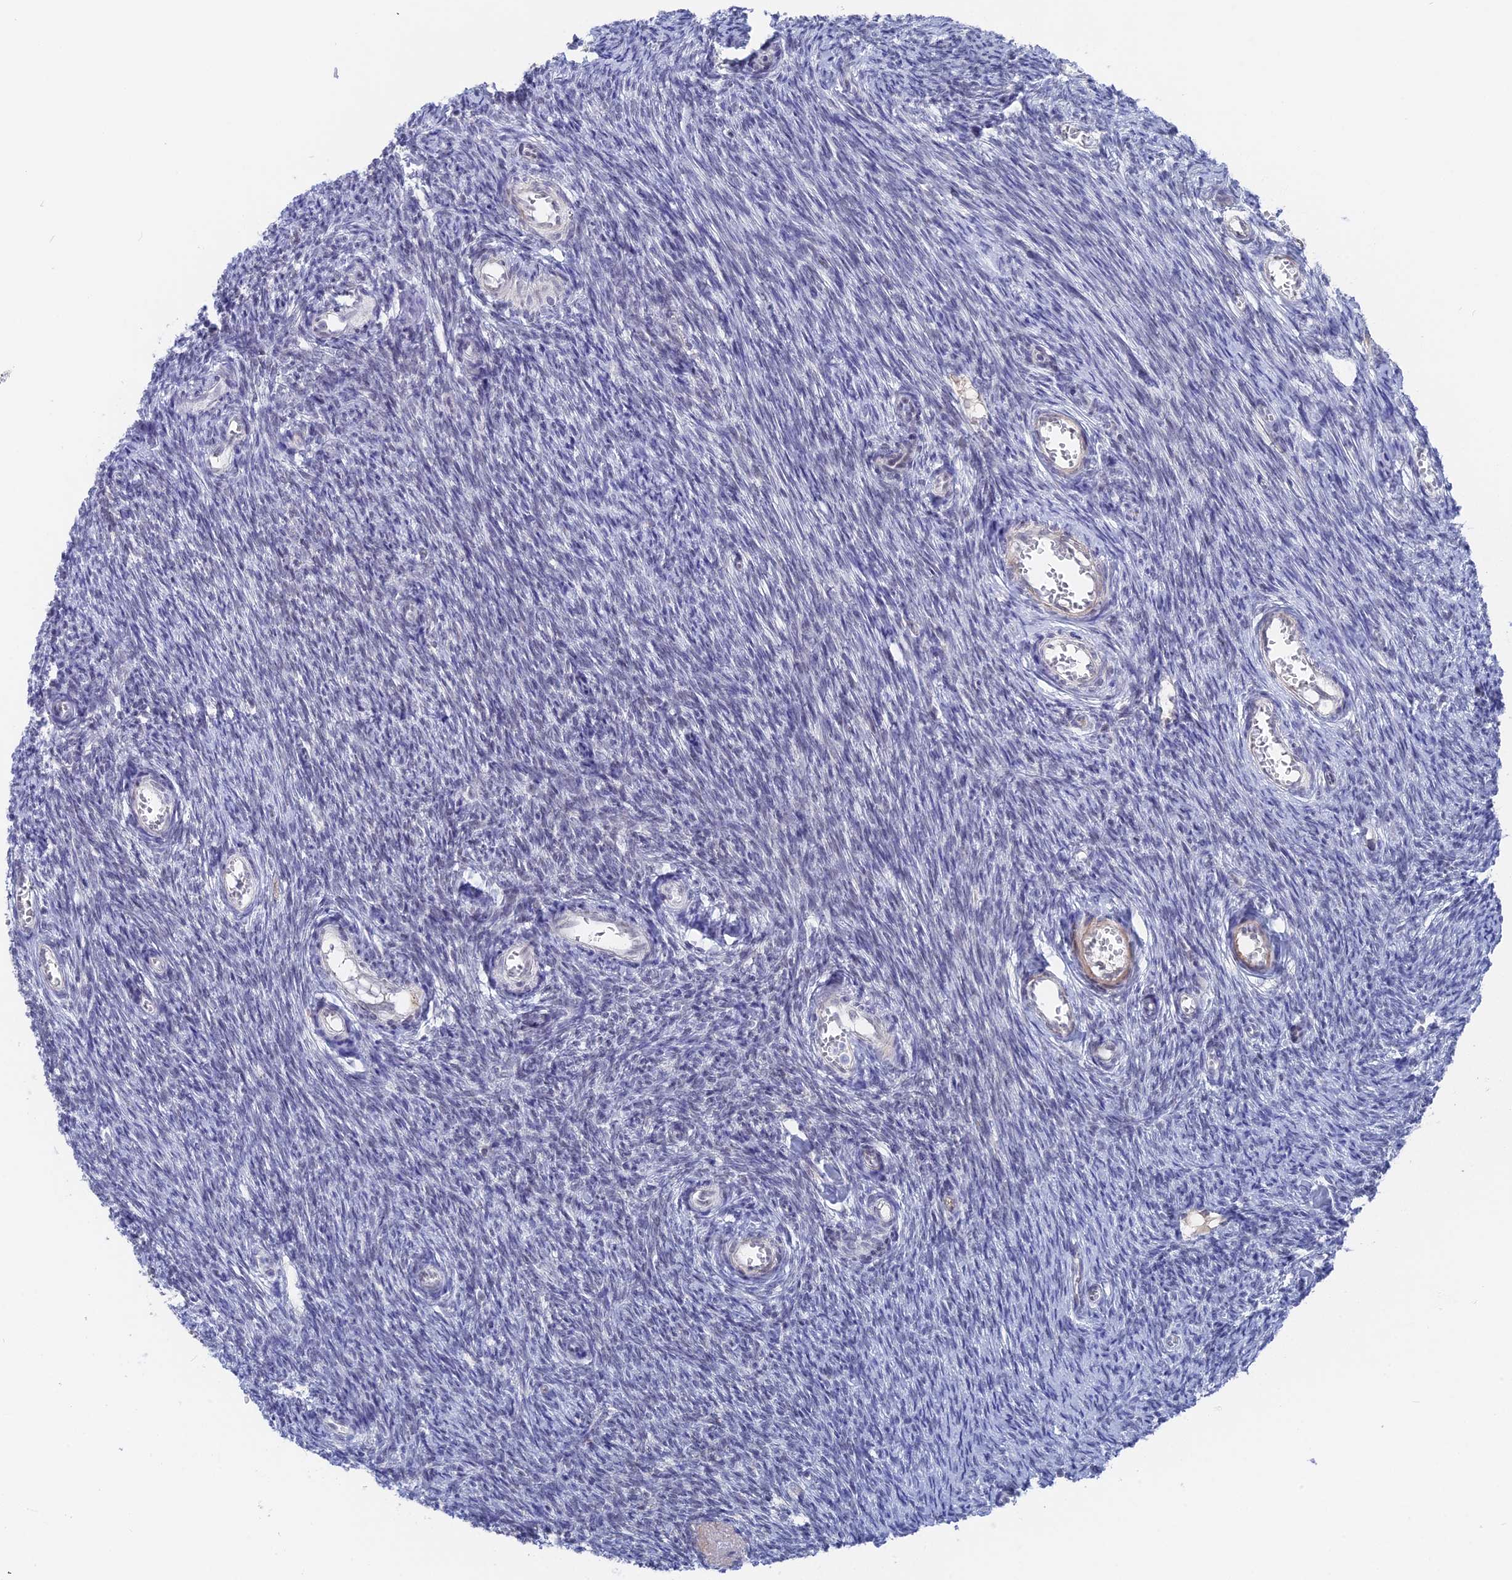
{"staining": {"intensity": "negative", "quantity": "none", "location": "none"}, "tissue": "ovary", "cell_type": "Ovarian stroma cells", "image_type": "normal", "snomed": [{"axis": "morphology", "description": "Normal tissue, NOS"}, {"axis": "topography", "description": "Ovary"}], "caption": "Unremarkable ovary was stained to show a protein in brown. There is no significant expression in ovarian stroma cells. (DAB (3,3'-diaminobenzidine) IHC visualized using brightfield microscopy, high magnification).", "gene": "BRD2", "patient": {"sex": "female", "age": 44}}